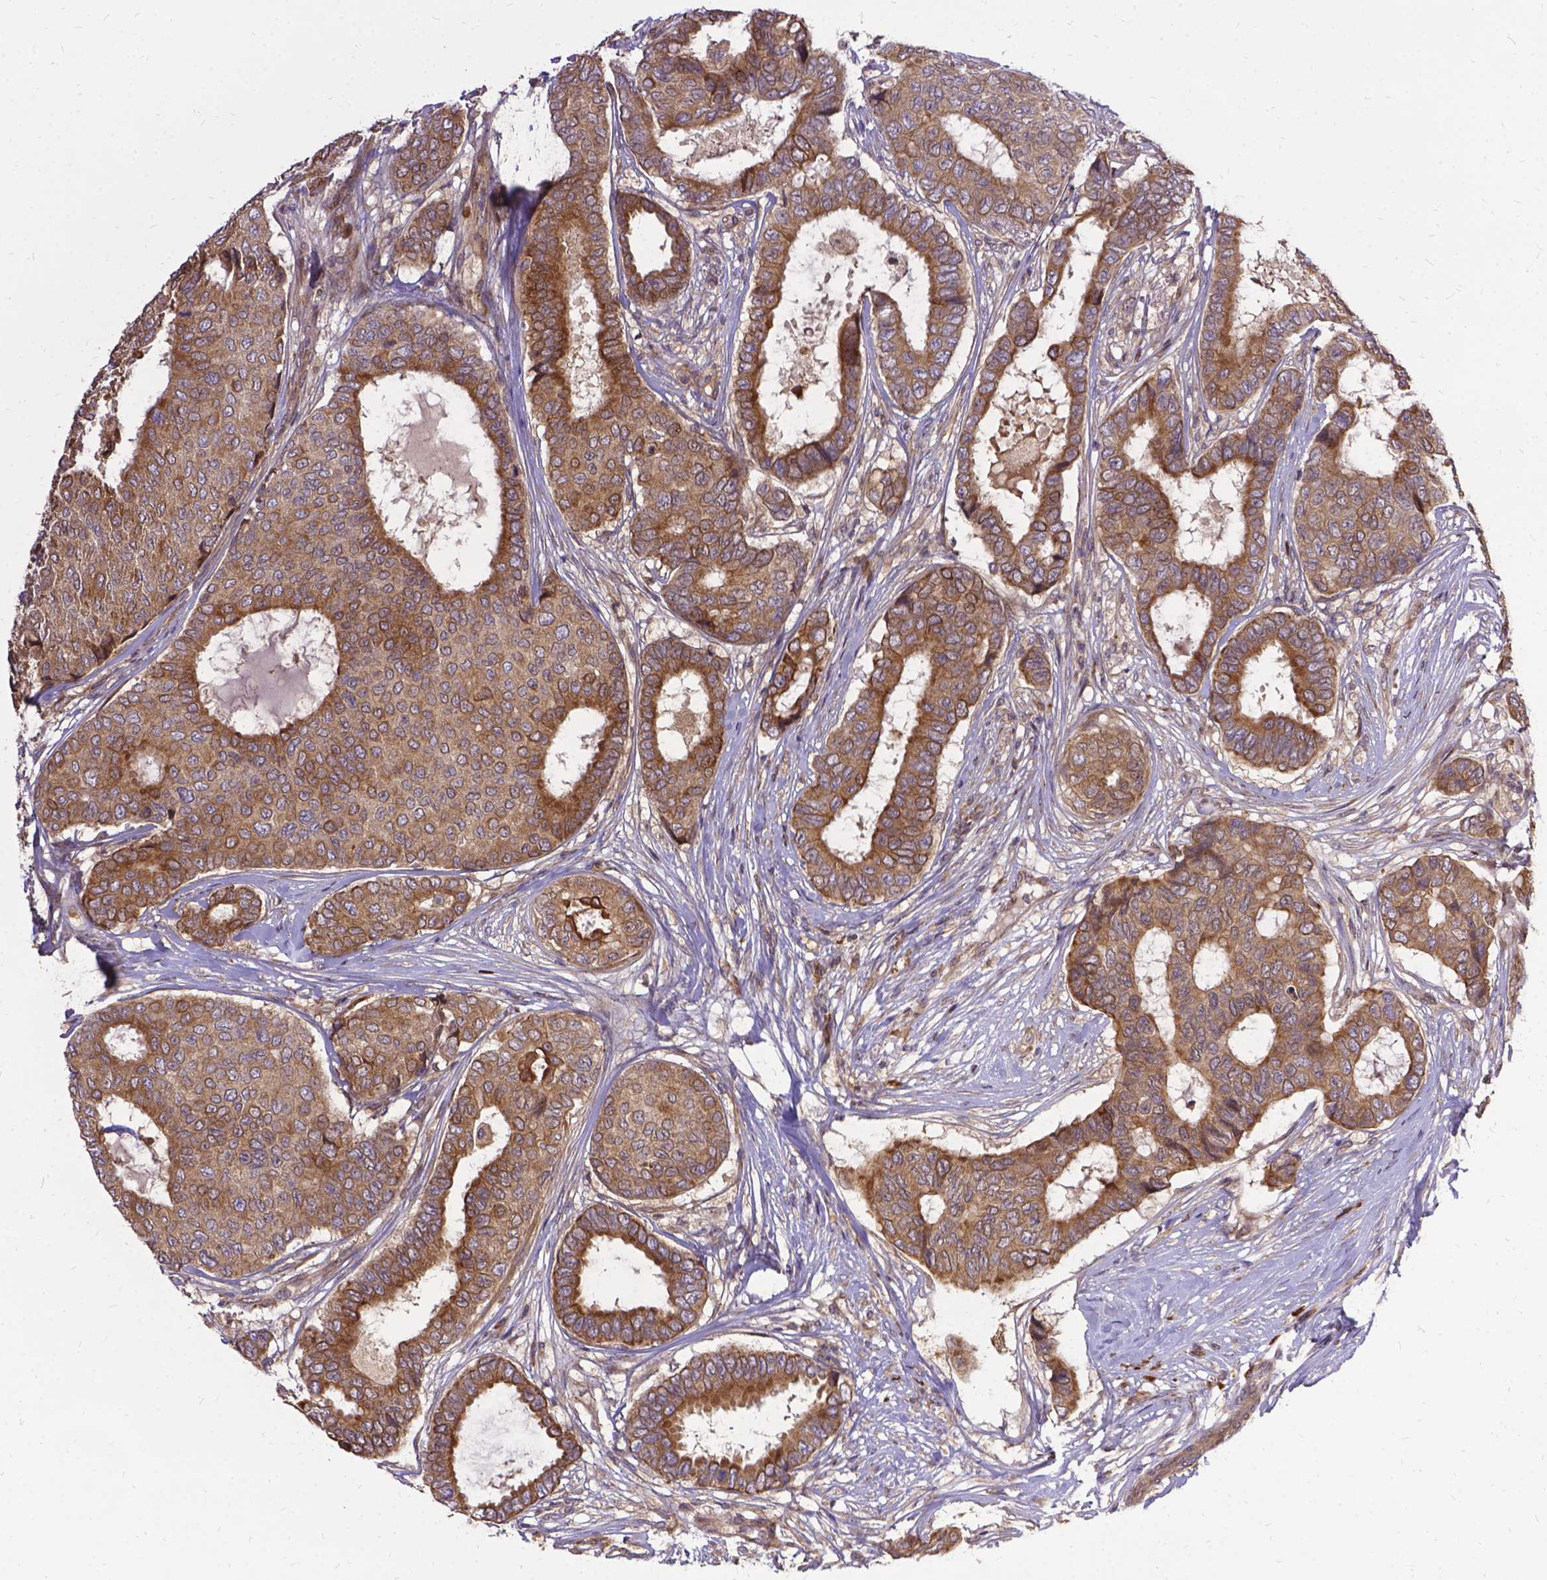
{"staining": {"intensity": "weak", "quantity": ">75%", "location": "cytoplasmic/membranous"}, "tissue": "breast cancer", "cell_type": "Tumor cells", "image_type": "cancer", "snomed": [{"axis": "morphology", "description": "Duct carcinoma"}, {"axis": "topography", "description": "Breast"}], "caption": "Immunohistochemical staining of infiltrating ductal carcinoma (breast) demonstrates low levels of weak cytoplasmic/membranous protein positivity in approximately >75% of tumor cells.", "gene": "DENND6A", "patient": {"sex": "female", "age": 75}}